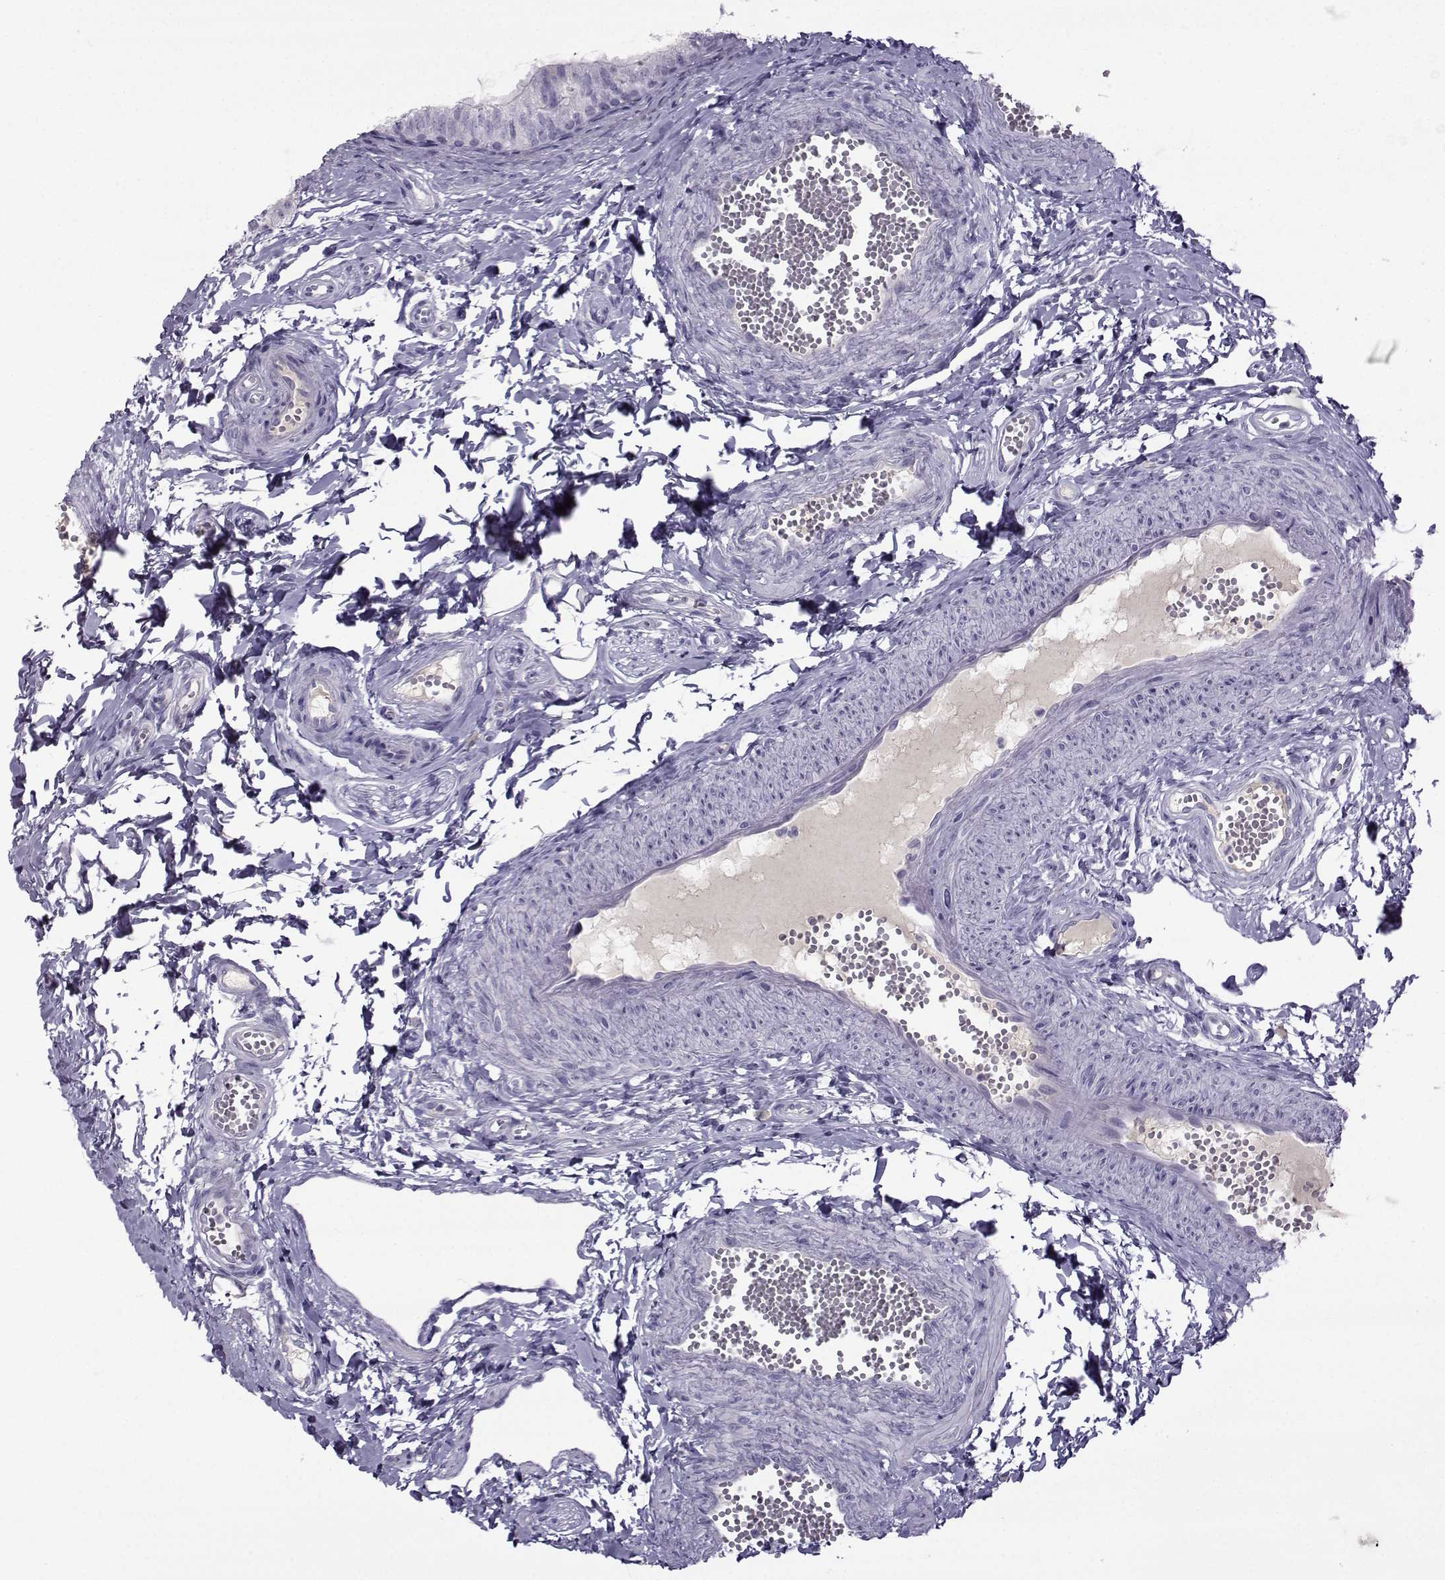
{"staining": {"intensity": "negative", "quantity": "none", "location": "none"}, "tissue": "epididymis", "cell_type": "Glandular cells", "image_type": "normal", "snomed": [{"axis": "morphology", "description": "Normal tissue, NOS"}, {"axis": "topography", "description": "Epididymis"}], "caption": "Human epididymis stained for a protein using immunohistochemistry (IHC) shows no positivity in glandular cells.", "gene": "ARMC2", "patient": {"sex": "male", "age": 22}}